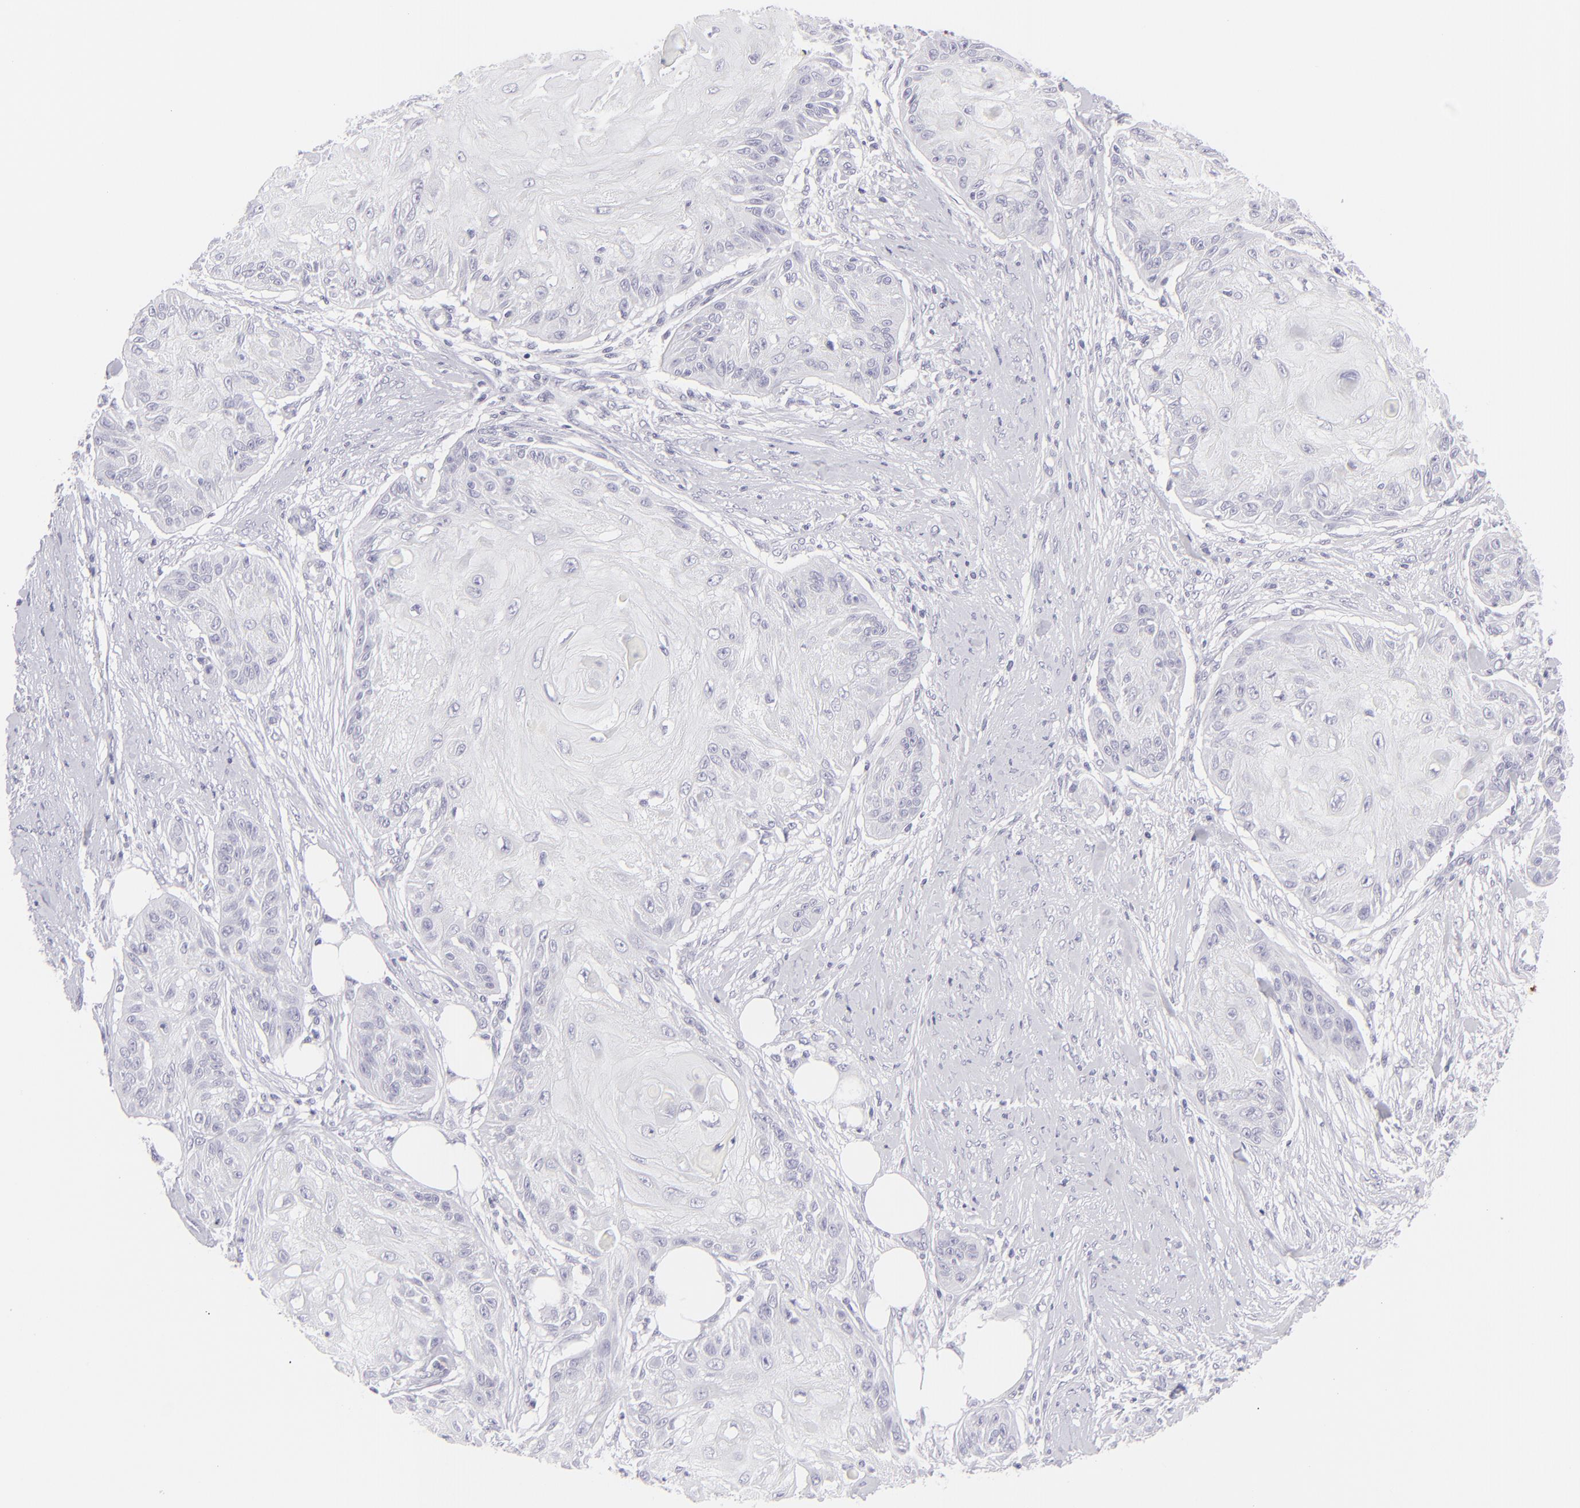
{"staining": {"intensity": "negative", "quantity": "none", "location": "none"}, "tissue": "skin cancer", "cell_type": "Tumor cells", "image_type": "cancer", "snomed": [{"axis": "morphology", "description": "Squamous cell carcinoma, NOS"}, {"axis": "topography", "description": "Skin"}], "caption": "Human squamous cell carcinoma (skin) stained for a protein using IHC exhibits no positivity in tumor cells.", "gene": "FCER2", "patient": {"sex": "female", "age": 88}}